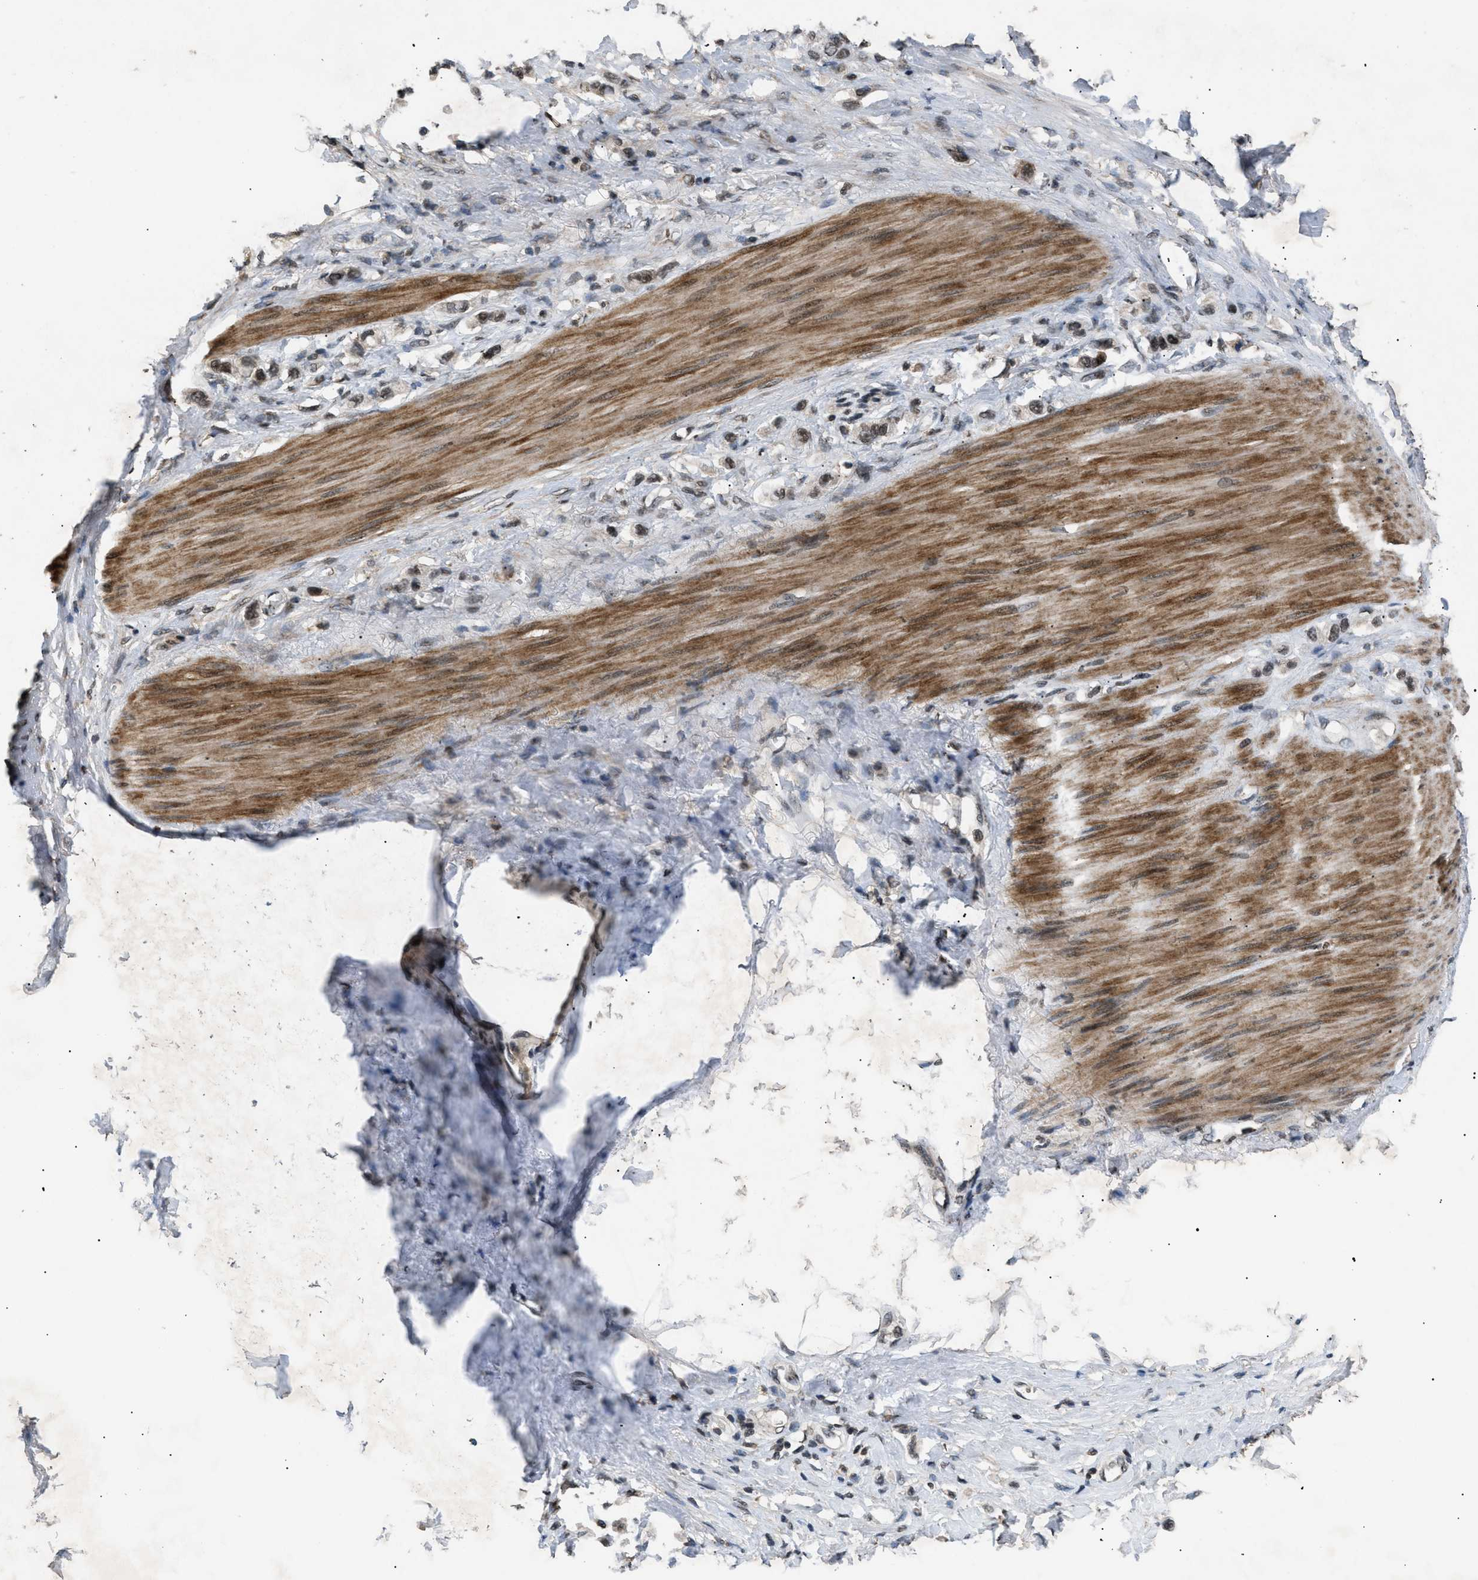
{"staining": {"intensity": "moderate", "quantity": ">75%", "location": "nuclear"}, "tissue": "stomach cancer", "cell_type": "Tumor cells", "image_type": "cancer", "snomed": [{"axis": "morphology", "description": "Adenocarcinoma, NOS"}, {"axis": "topography", "description": "Stomach"}], "caption": "Immunohistochemistry of stomach cancer shows medium levels of moderate nuclear expression in about >75% of tumor cells.", "gene": "RBM5", "patient": {"sex": "female", "age": 65}}